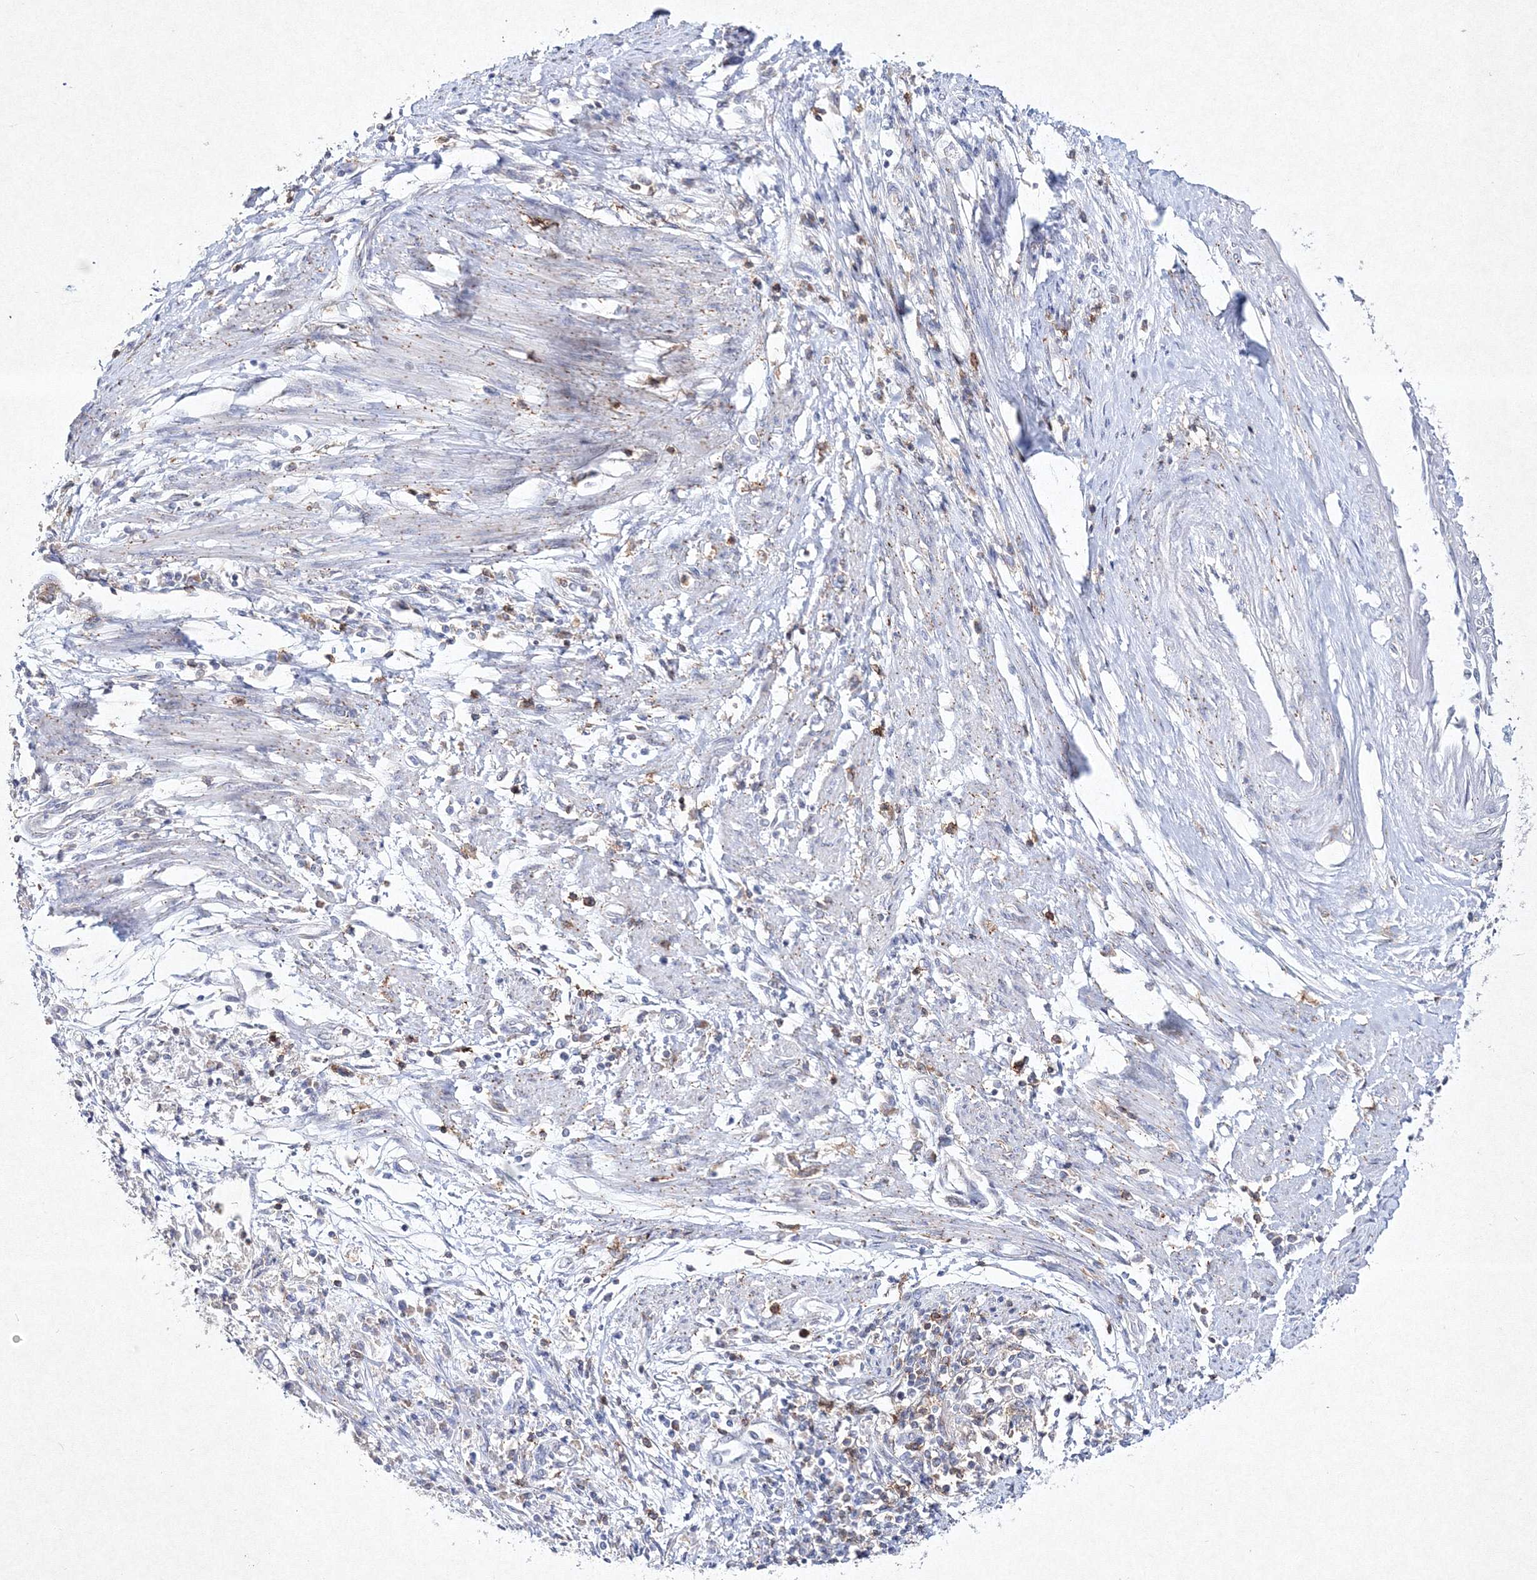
{"staining": {"intensity": "negative", "quantity": "none", "location": "none"}, "tissue": "endometrial cancer", "cell_type": "Tumor cells", "image_type": "cancer", "snomed": [{"axis": "morphology", "description": "Adenocarcinoma, NOS"}, {"axis": "topography", "description": "Uterus"}, {"axis": "topography", "description": "Endometrium"}], "caption": "Immunohistochemistry (IHC) micrograph of neoplastic tissue: endometrial adenocarcinoma stained with DAB reveals no significant protein staining in tumor cells. (DAB (3,3'-diaminobenzidine) immunohistochemistry (IHC) visualized using brightfield microscopy, high magnification).", "gene": "HCST", "patient": {"sex": "female", "age": 70}}